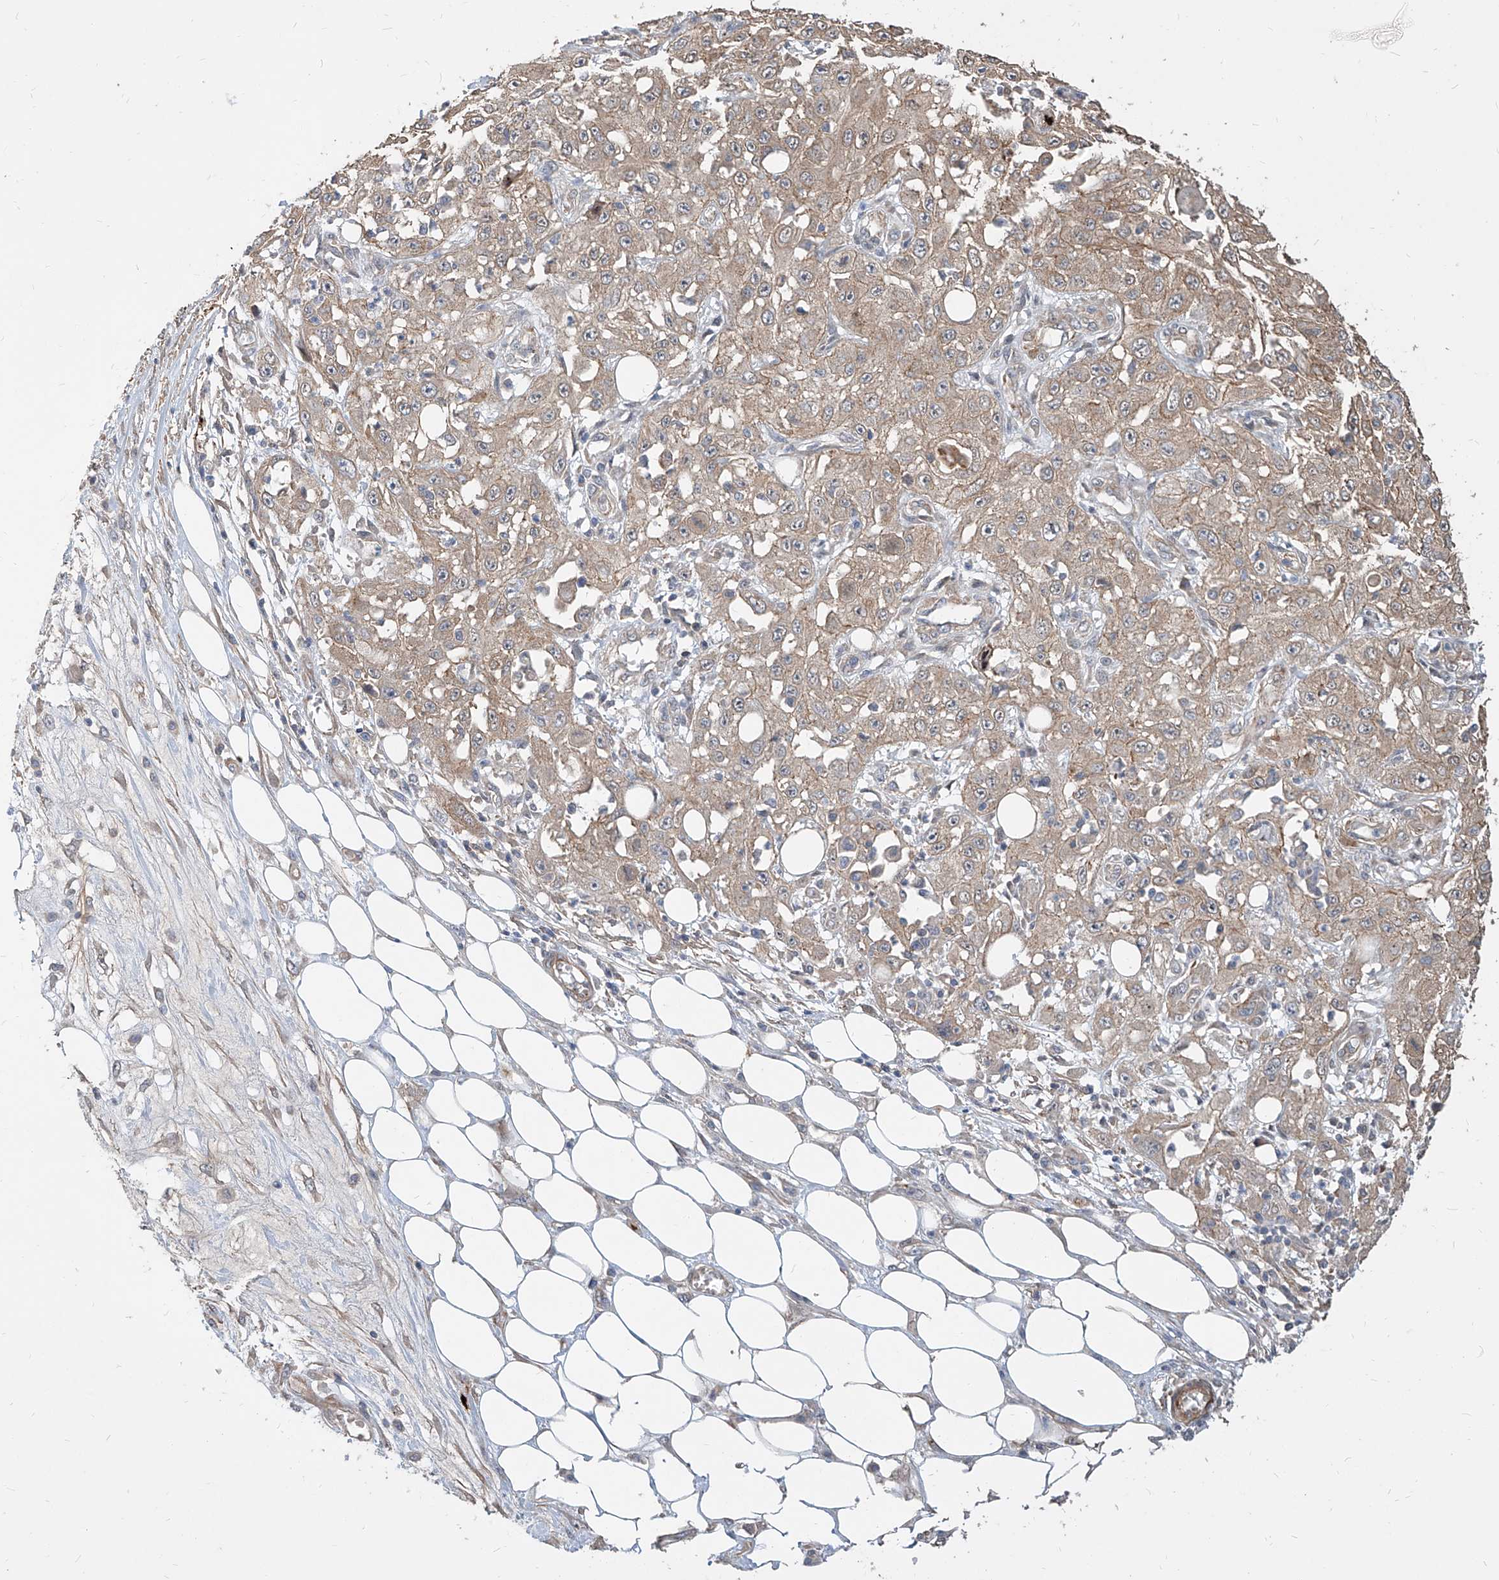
{"staining": {"intensity": "weak", "quantity": ">75%", "location": "cytoplasmic/membranous"}, "tissue": "skin cancer", "cell_type": "Tumor cells", "image_type": "cancer", "snomed": [{"axis": "morphology", "description": "Squamous cell carcinoma, NOS"}, {"axis": "morphology", "description": "Squamous cell carcinoma, metastatic, NOS"}, {"axis": "topography", "description": "Skin"}, {"axis": "topography", "description": "Lymph node"}], "caption": "Skin squamous cell carcinoma stained for a protein displays weak cytoplasmic/membranous positivity in tumor cells.", "gene": "FAM83B", "patient": {"sex": "male", "age": 75}}